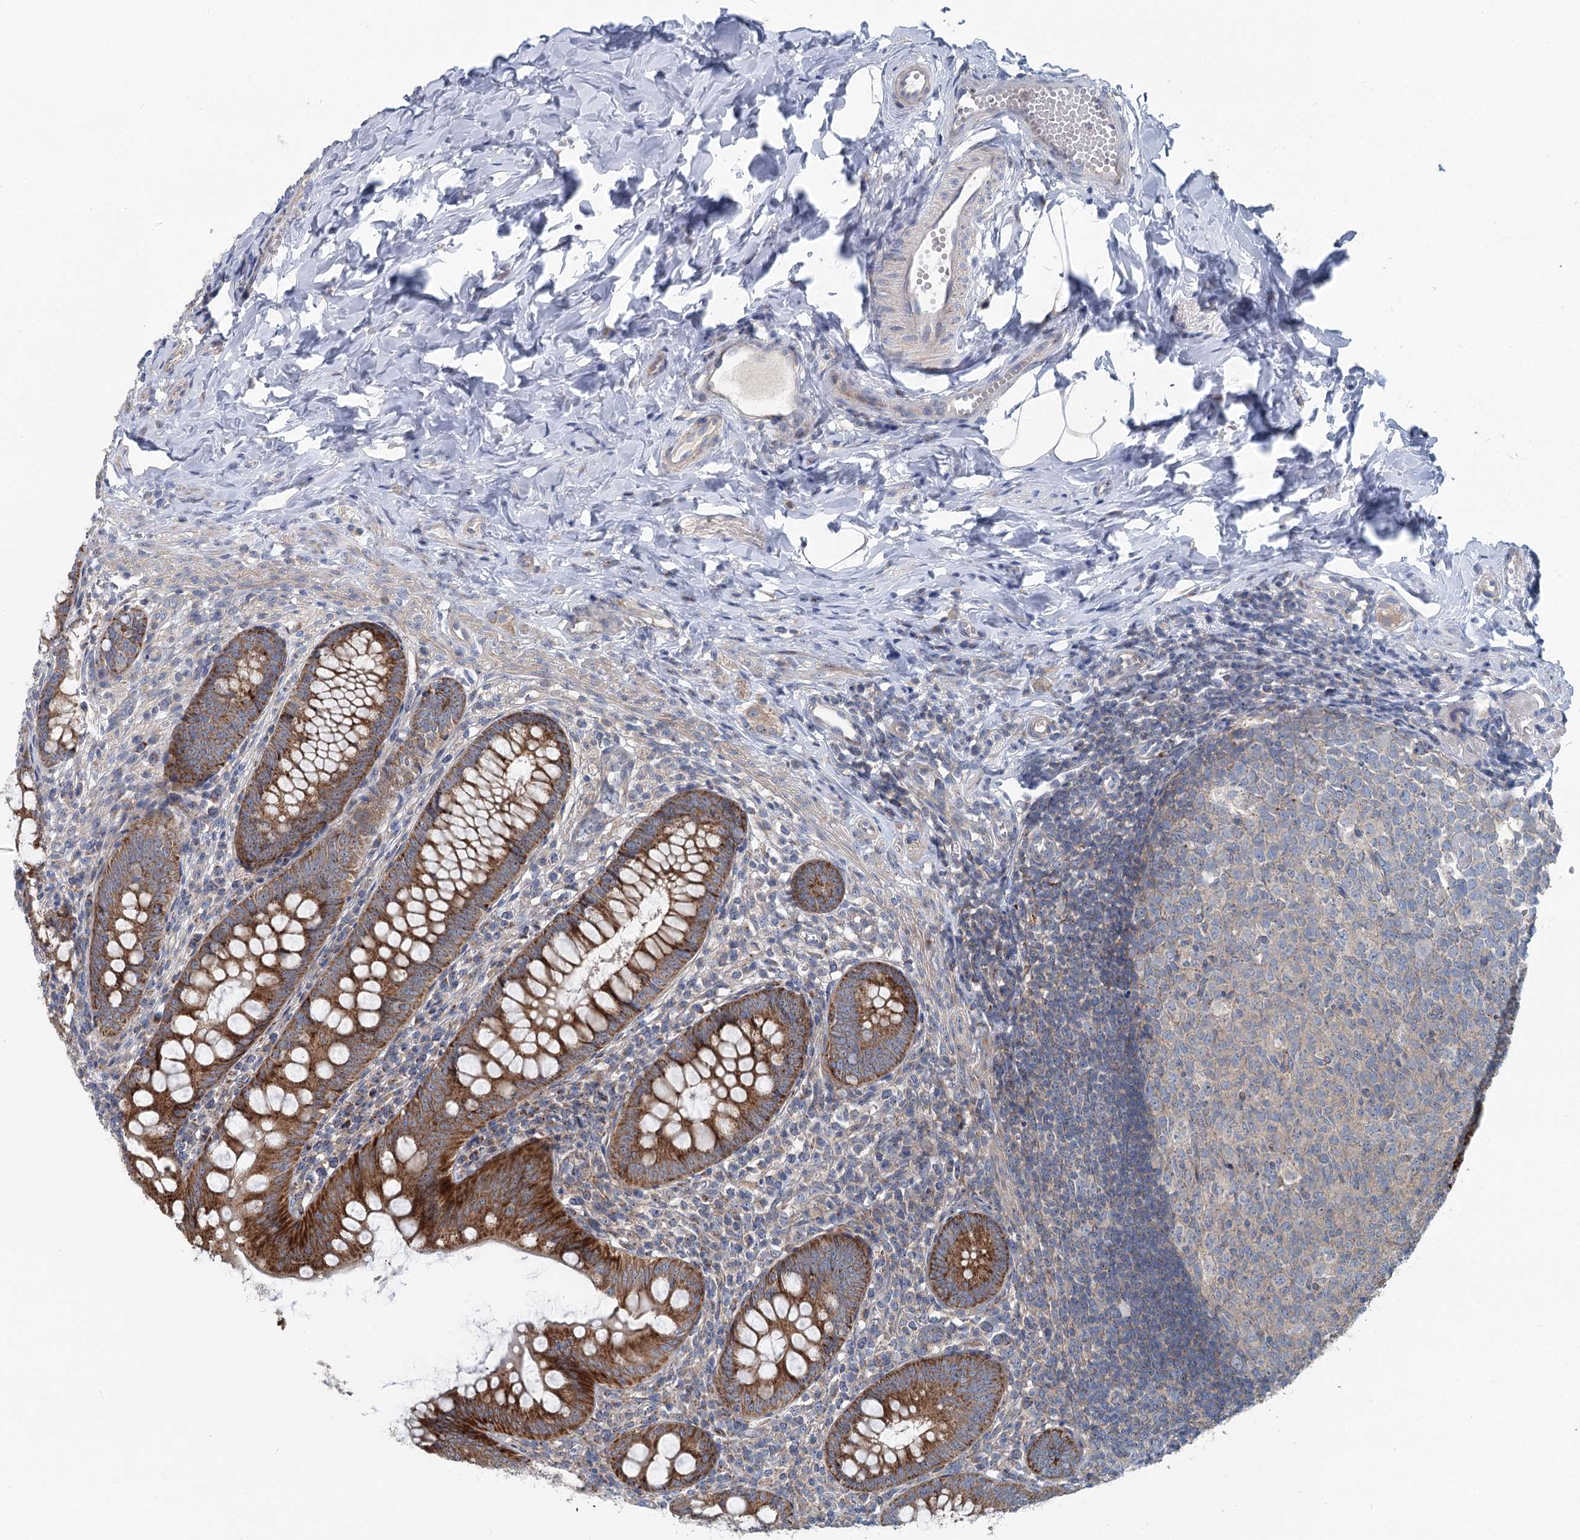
{"staining": {"intensity": "strong", "quantity": ">75%", "location": "cytoplasmic/membranous"}, "tissue": "appendix", "cell_type": "Glandular cells", "image_type": "normal", "snomed": [{"axis": "morphology", "description": "Normal tissue, NOS"}, {"axis": "topography", "description": "Appendix"}], "caption": "Protein staining of unremarkable appendix reveals strong cytoplasmic/membranous expression in approximately >75% of glandular cells.", "gene": "MARK2", "patient": {"sex": "male", "age": 14}}